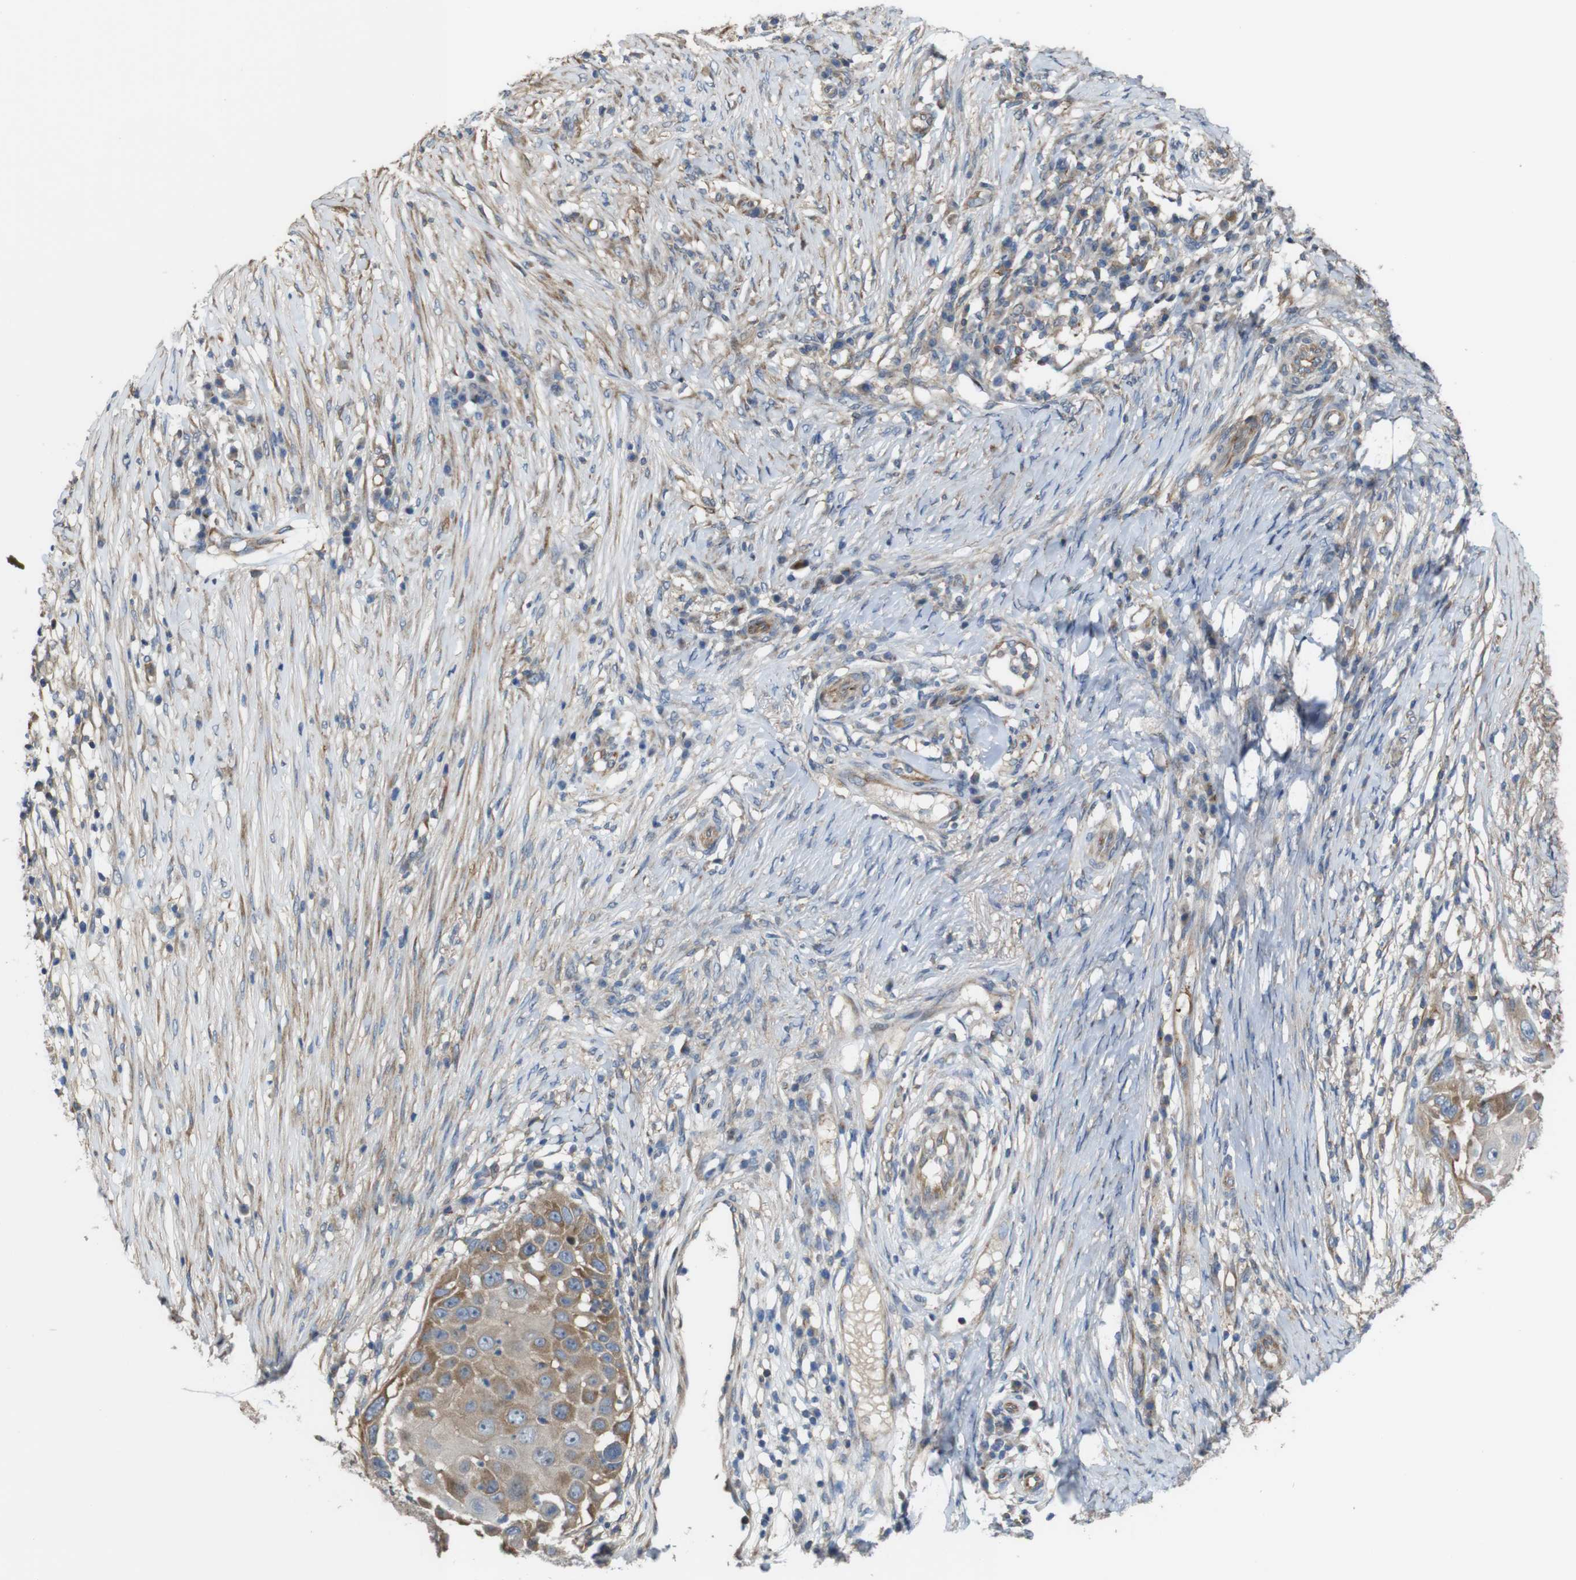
{"staining": {"intensity": "moderate", "quantity": ">75%", "location": "cytoplasmic/membranous"}, "tissue": "skin cancer", "cell_type": "Tumor cells", "image_type": "cancer", "snomed": [{"axis": "morphology", "description": "Squamous cell carcinoma, NOS"}, {"axis": "topography", "description": "Skin"}], "caption": "Skin squamous cell carcinoma stained for a protein displays moderate cytoplasmic/membranous positivity in tumor cells.", "gene": "PCOLCE2", "patient": {"sex": "female", "age": 44}}